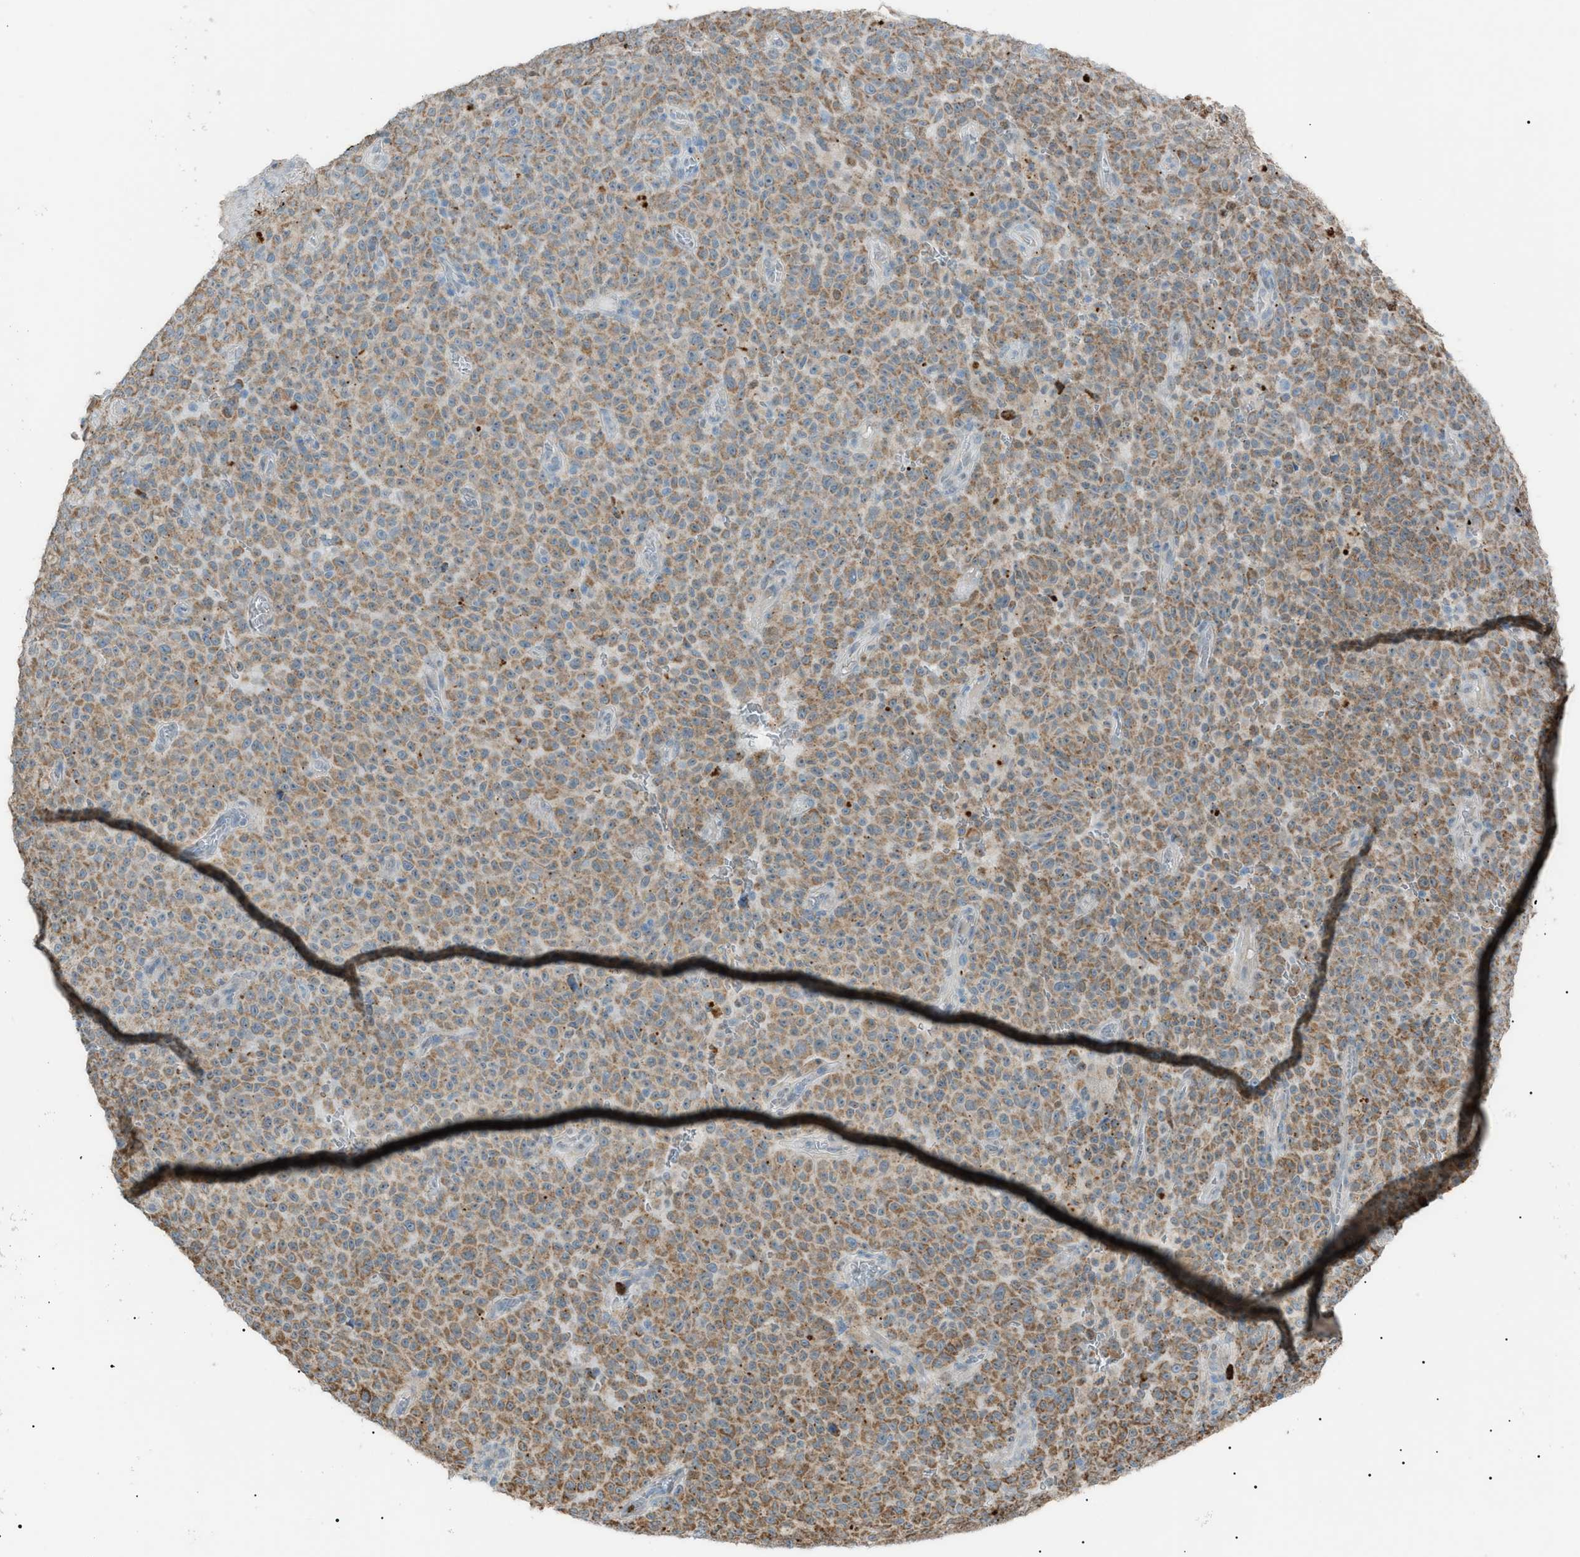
{"staining": {"intensity": "moderate", "quantity": ">75%", "location": "cytoplasmic/membranous"}, "tissue": "melanoma", "cell_type": "Tumor cells", "image_type": "cancer", "snomed": [{"axis": "morphology", "description": "Malignant melanoma, NOS"}, {"axis": "topography", "description": "Skin"}], "caption": "Immunohistochemical staining of human malignant melanoma demonstrates moderate cytoplasmic/membranous protein staining in approximately >75% of tumor cells.", "gene": "ZNF516", "patient": {"sex": "female", "age": 82}}